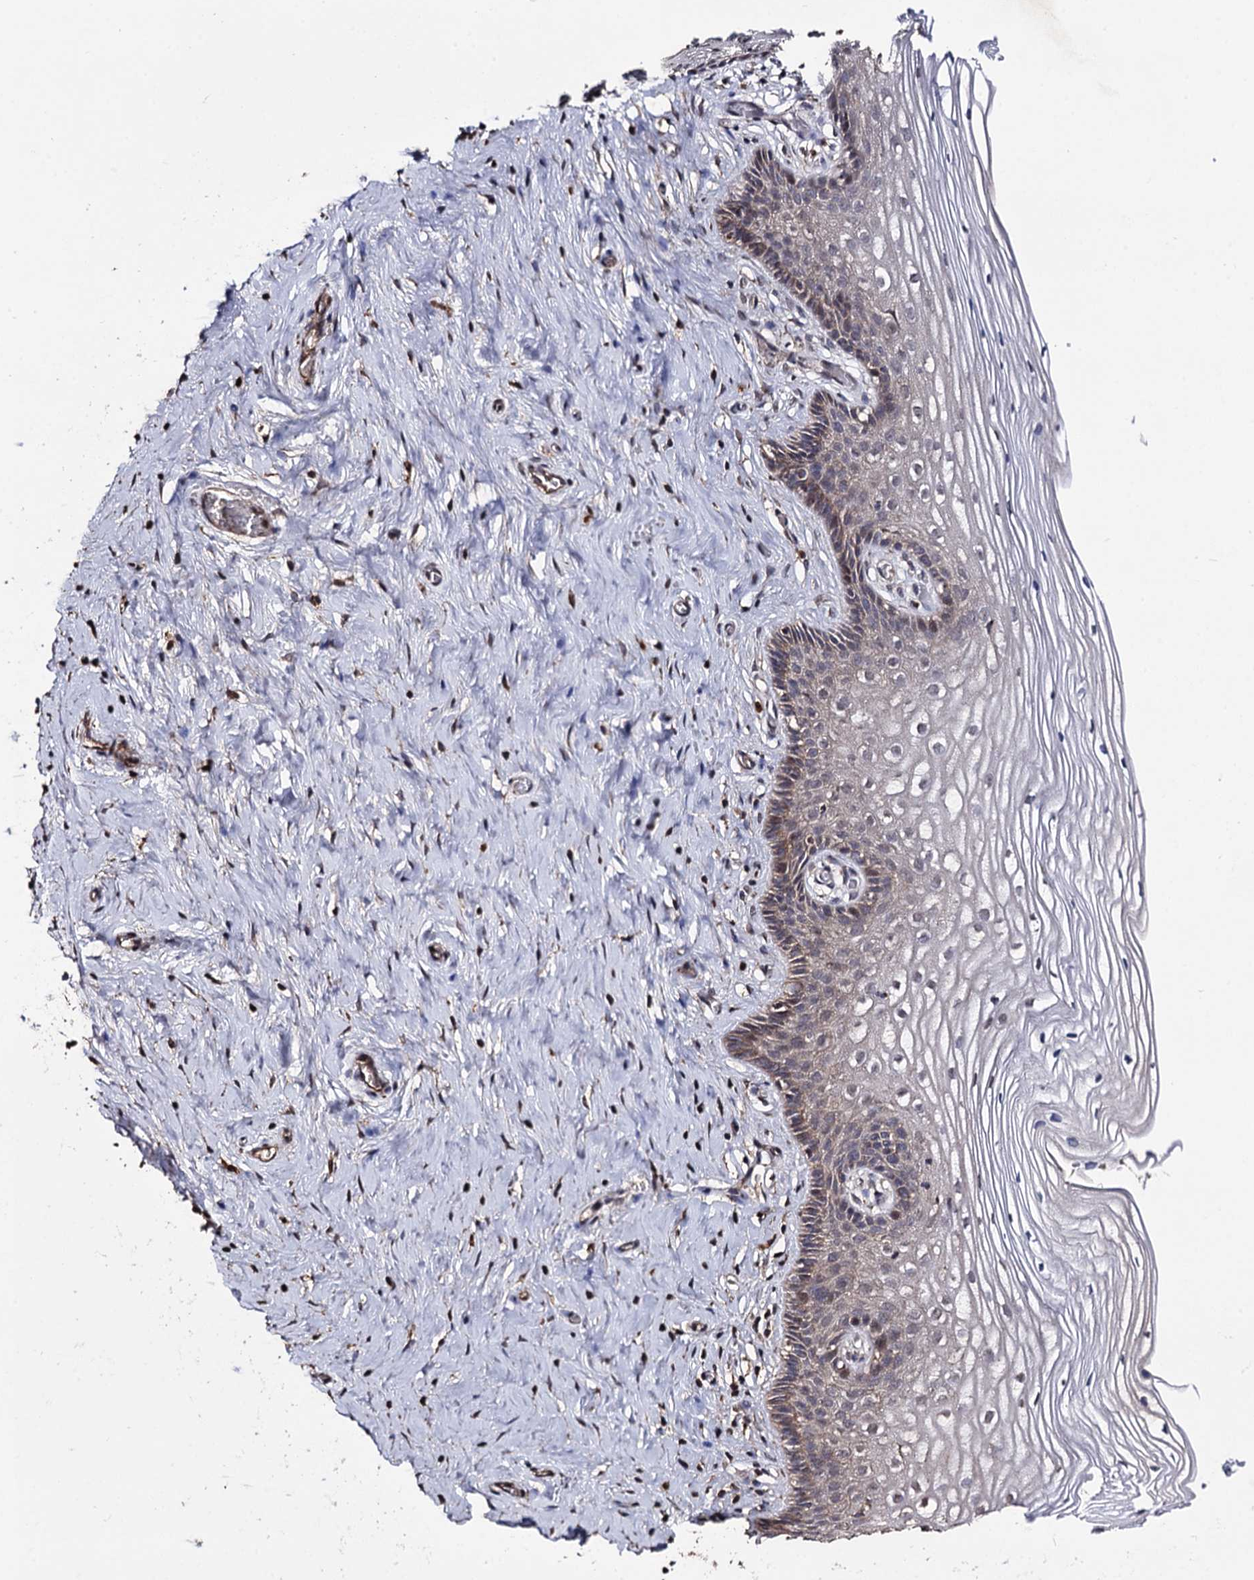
{"staining": {"intensity": "moderate", "quantity": ">75%", "location": "cytoplasmic/membranous"}, "tissue": "cervix", "cell_type": "Glandular cells", "image_type": "normal", "snomed": [{"axis": "morphology", "description": "Normal tissue, NOS"}, {"axis": "topography", "description": "Cervix"}], "caption": "Immunohistochemistry (IHC) (DAB (3,3'-diaminobenzidine)) staining of unremarkable cervix shows moderate cytoplasmic/membranous protein positivity in about >75% of glandular cells.", "gene": "MICAL2", "patient": {"sex": "female", "age": 33}}